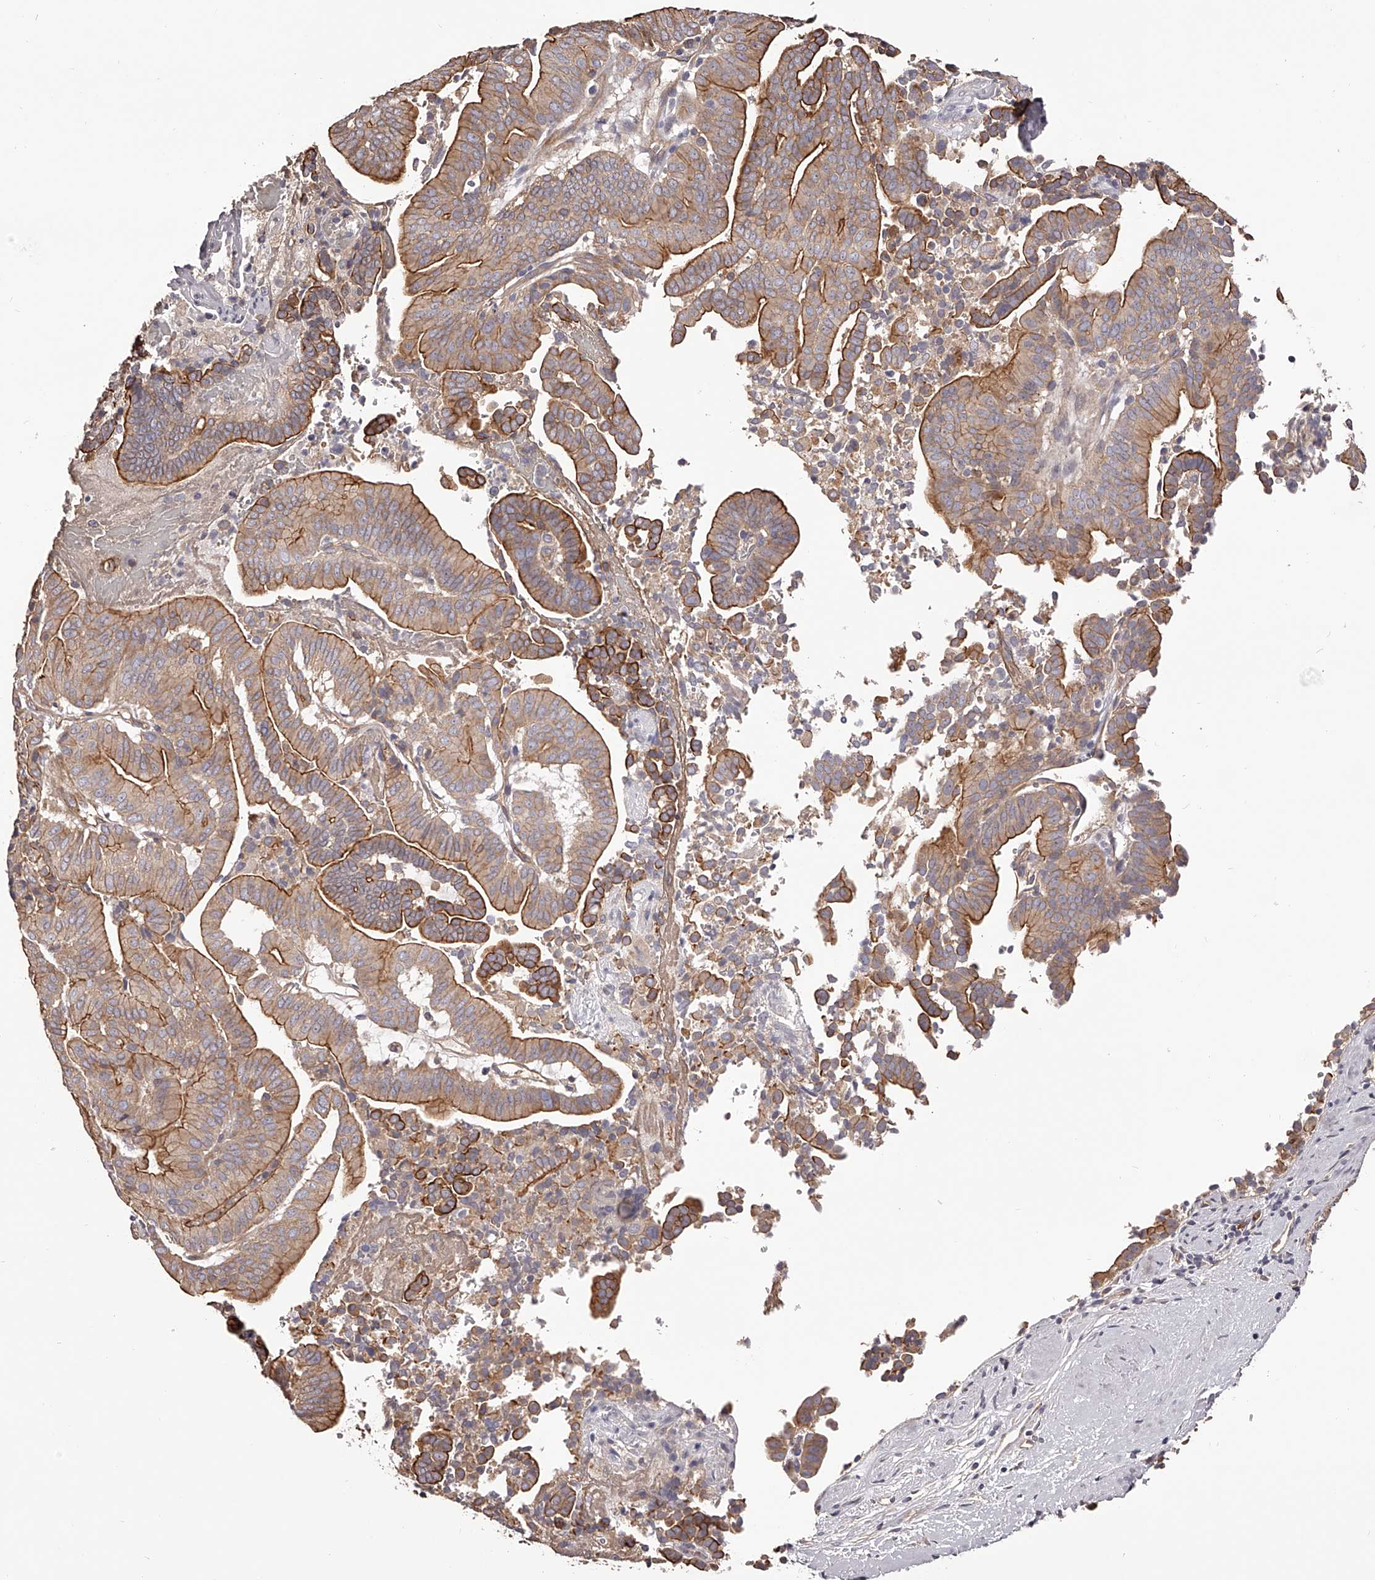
{"staining": {"intensity": "strong", "quantity": "25%-75%", "location": "cytoplasmic/membranous"}, "tissue": "liver cancer", "cell_type": "Tumor cells", "image_type": "cancer", "snomed": [{"axis": "morphology", "description": "Cholangiocarcinoma"}, {"axis": "topography", "description": "Liver"}], "caption": "Approximately 25%-75% of tumor cells in human liver cancer demonstrate strong cytoplasmic/membranous protein expression as visualized by brown immunohistochemical staining.", "gene": "LTV1", "patient": {"sex": "female", "age": 75}}